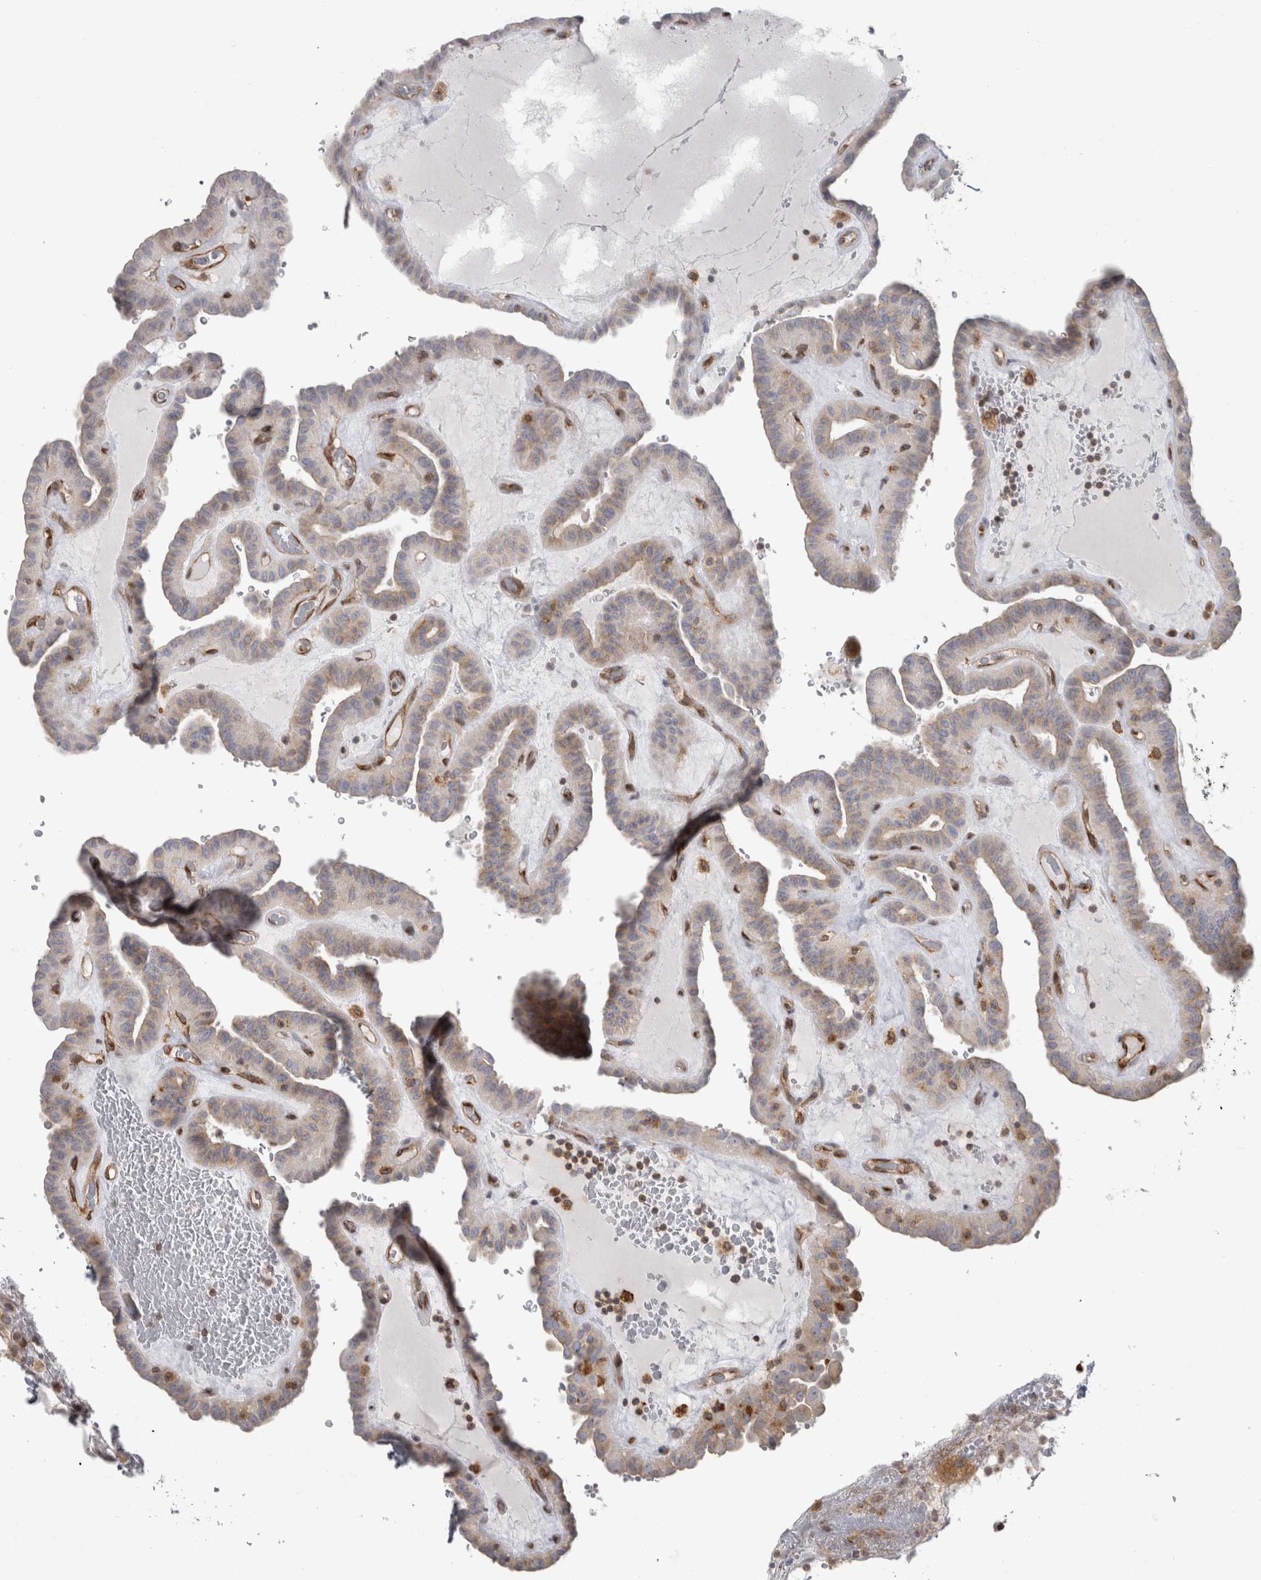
{"staining": {"intensity": "weak", "quantity": "<25%", "location": "cytoplasmic/membranous"}, "tissue": "thyroid cancer", "cell_type": "Tumor cells", "image_type": "cancer", "snomed": [{"axis": "morphology", "description": "Papillary adenocarcinoma, NOS"}, {"axis": "topography", "description": "Thyroid gland"}], "caption": "An image of human thyroid cancer (papillary adenocarcinoma) is negative for staining in tumor cells.", "gene": "HLA-E", "patient": {"sex": "male", "age": 77}}